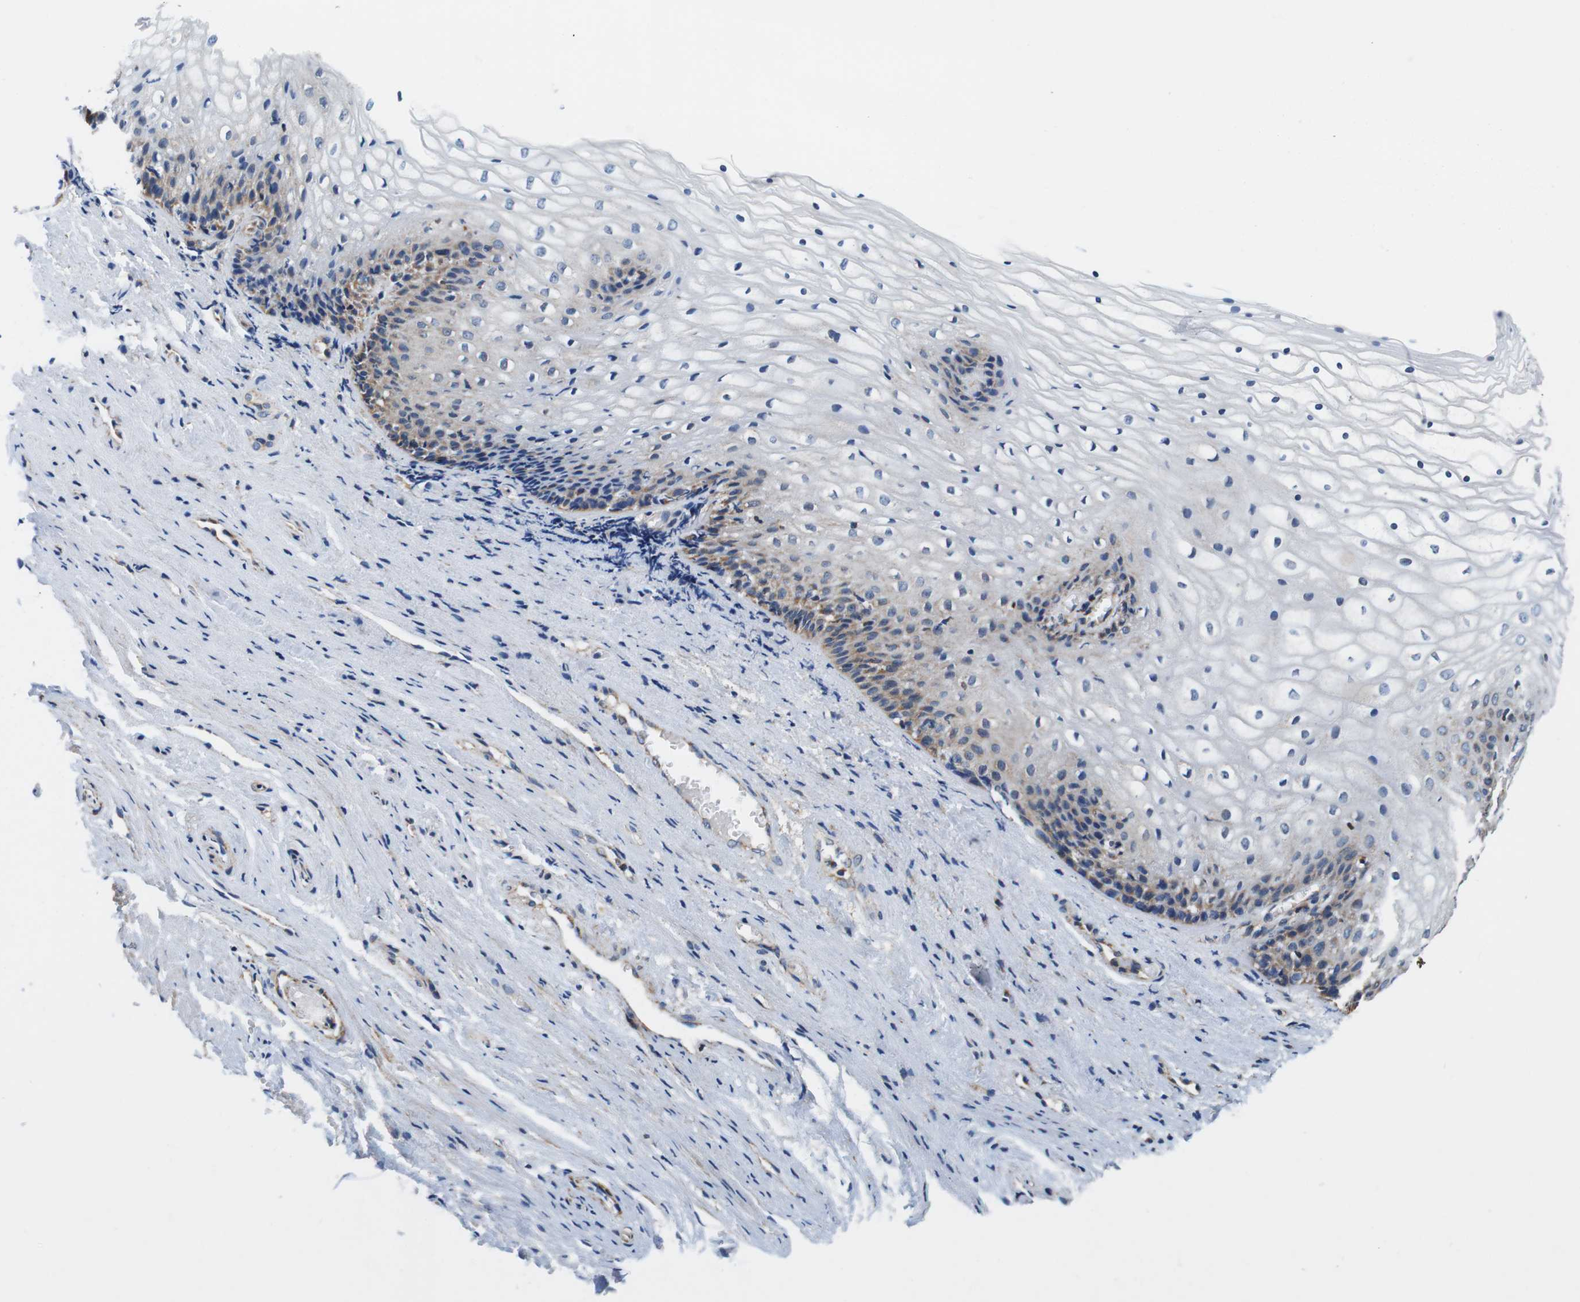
{"staining": {"intensity": "moderate", "quantity": "<25%", "location": "cytoplasmic/membranous"}, "tissue": "vagina", "cell_type": "Squamous epithelial cells", "image_type": "normal", "snomed": [{"axis": "morphology", "description": "Normal tissue, NOS"}, {"axis": "topography", "description": "Vagina"}], "caption": "Immunohistochemistry (IHC) of unremarkable vagina demonstrates low levels of moderate cytoplasmic/membranous staining in approximately <25% of squamous epithelial cells. The protein is stained brown, and the nuclei are stained in blue (DAB (3,3'-diaminobenzidine) IHC with brightfield microscopy, high magnification).", "gene": "LRP4", "patient": {"sex": "female", "age": 34}}